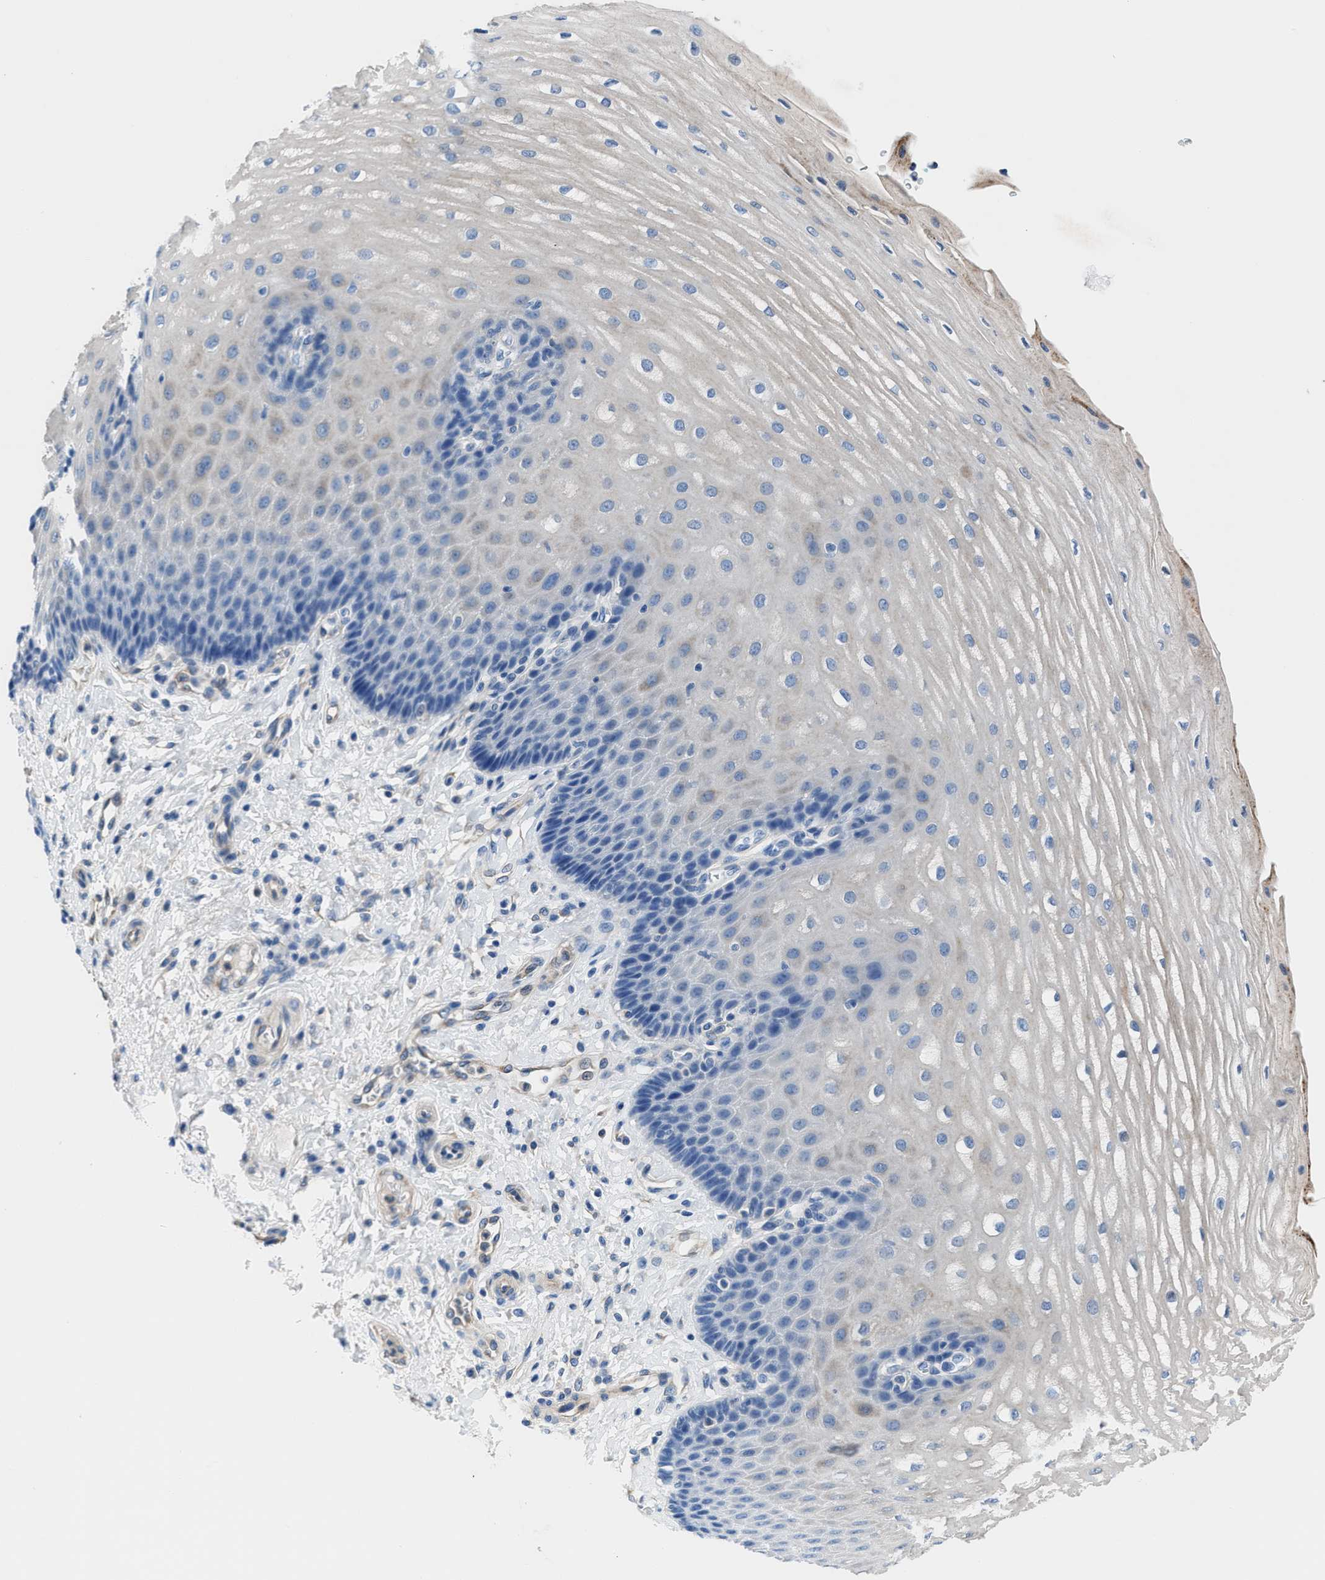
{"staining": {"intensity": "negative", "quantity": "none", "location": "none"}, "tissue": "esophagus", "cell_type": "Squamous epithelial cells", "image_type": "normal", "snomed": [{"axis": "morphology", "description": "Normal tissue, NOS"}, {"axis": "topography", "description": "Esophagus"}], "caption": "This is a histopathology image of IHC staining of benign esophagus, which shows no expression in squamous epithelial cells. (DAB (3,3'-diaminobenzidine) immunohistochemistry visualized using brightfield microscopy, high magnification).", "gene": "ITPR1", "patient": {"sex": "male", "age": 54}}